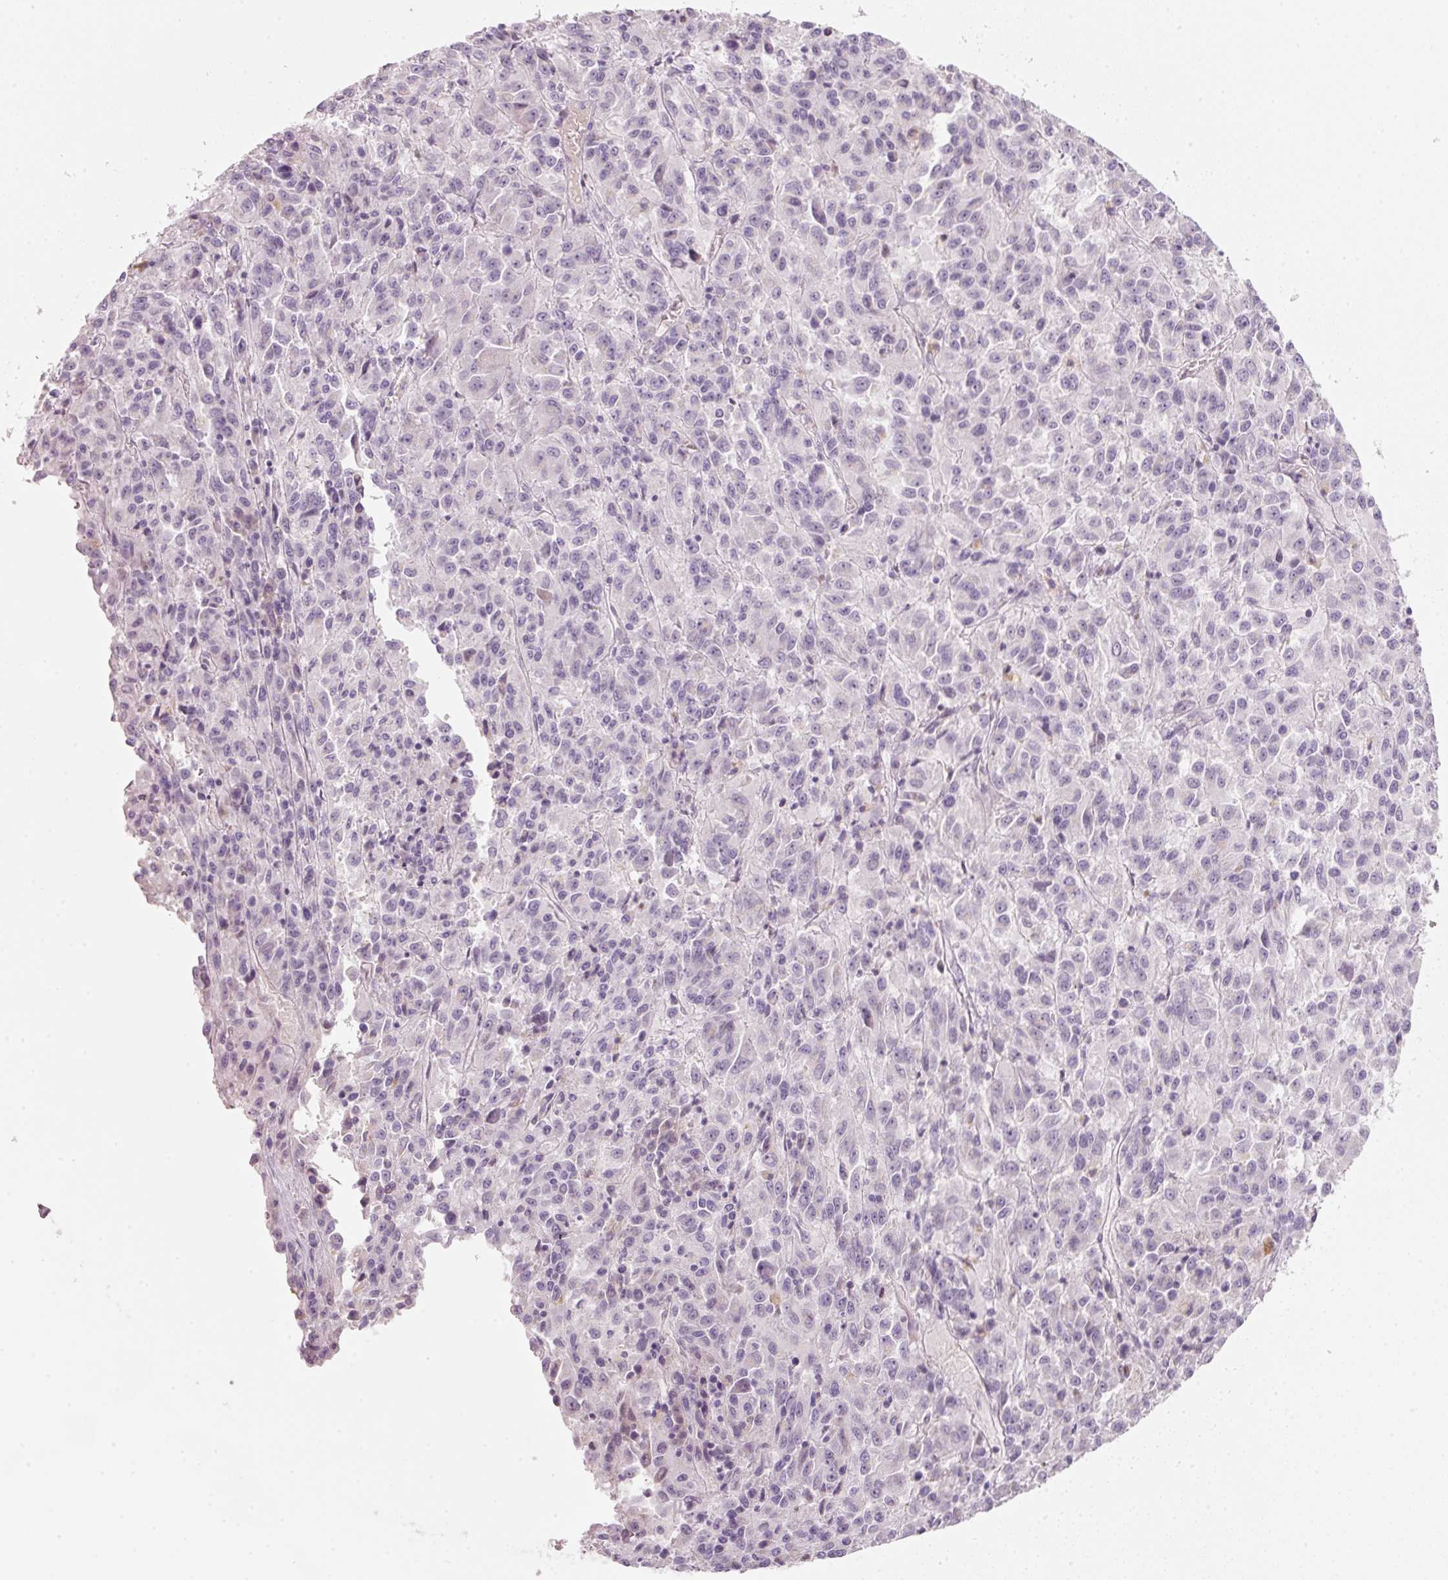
{"staining": {"intensity": "negative", "quantity": "none", "location": "none"}, "tissue": "melanoma", "cell_type": "Tumor cells", "image_type": "cancer", "snomed": [{"axis": "morphology", "description": "Malignant melanoma, Metastatic site"}, {"axis": "topography", "description": "Lung"}], "caption": "This is a histopathology image of immunohistochemistry (IHC) staining of malignant melanoma (metastatic site), which shows no expression in tumor cells.", "gene": "ENSG00000206549", "patient": {"sex": "male", "age": 64}}